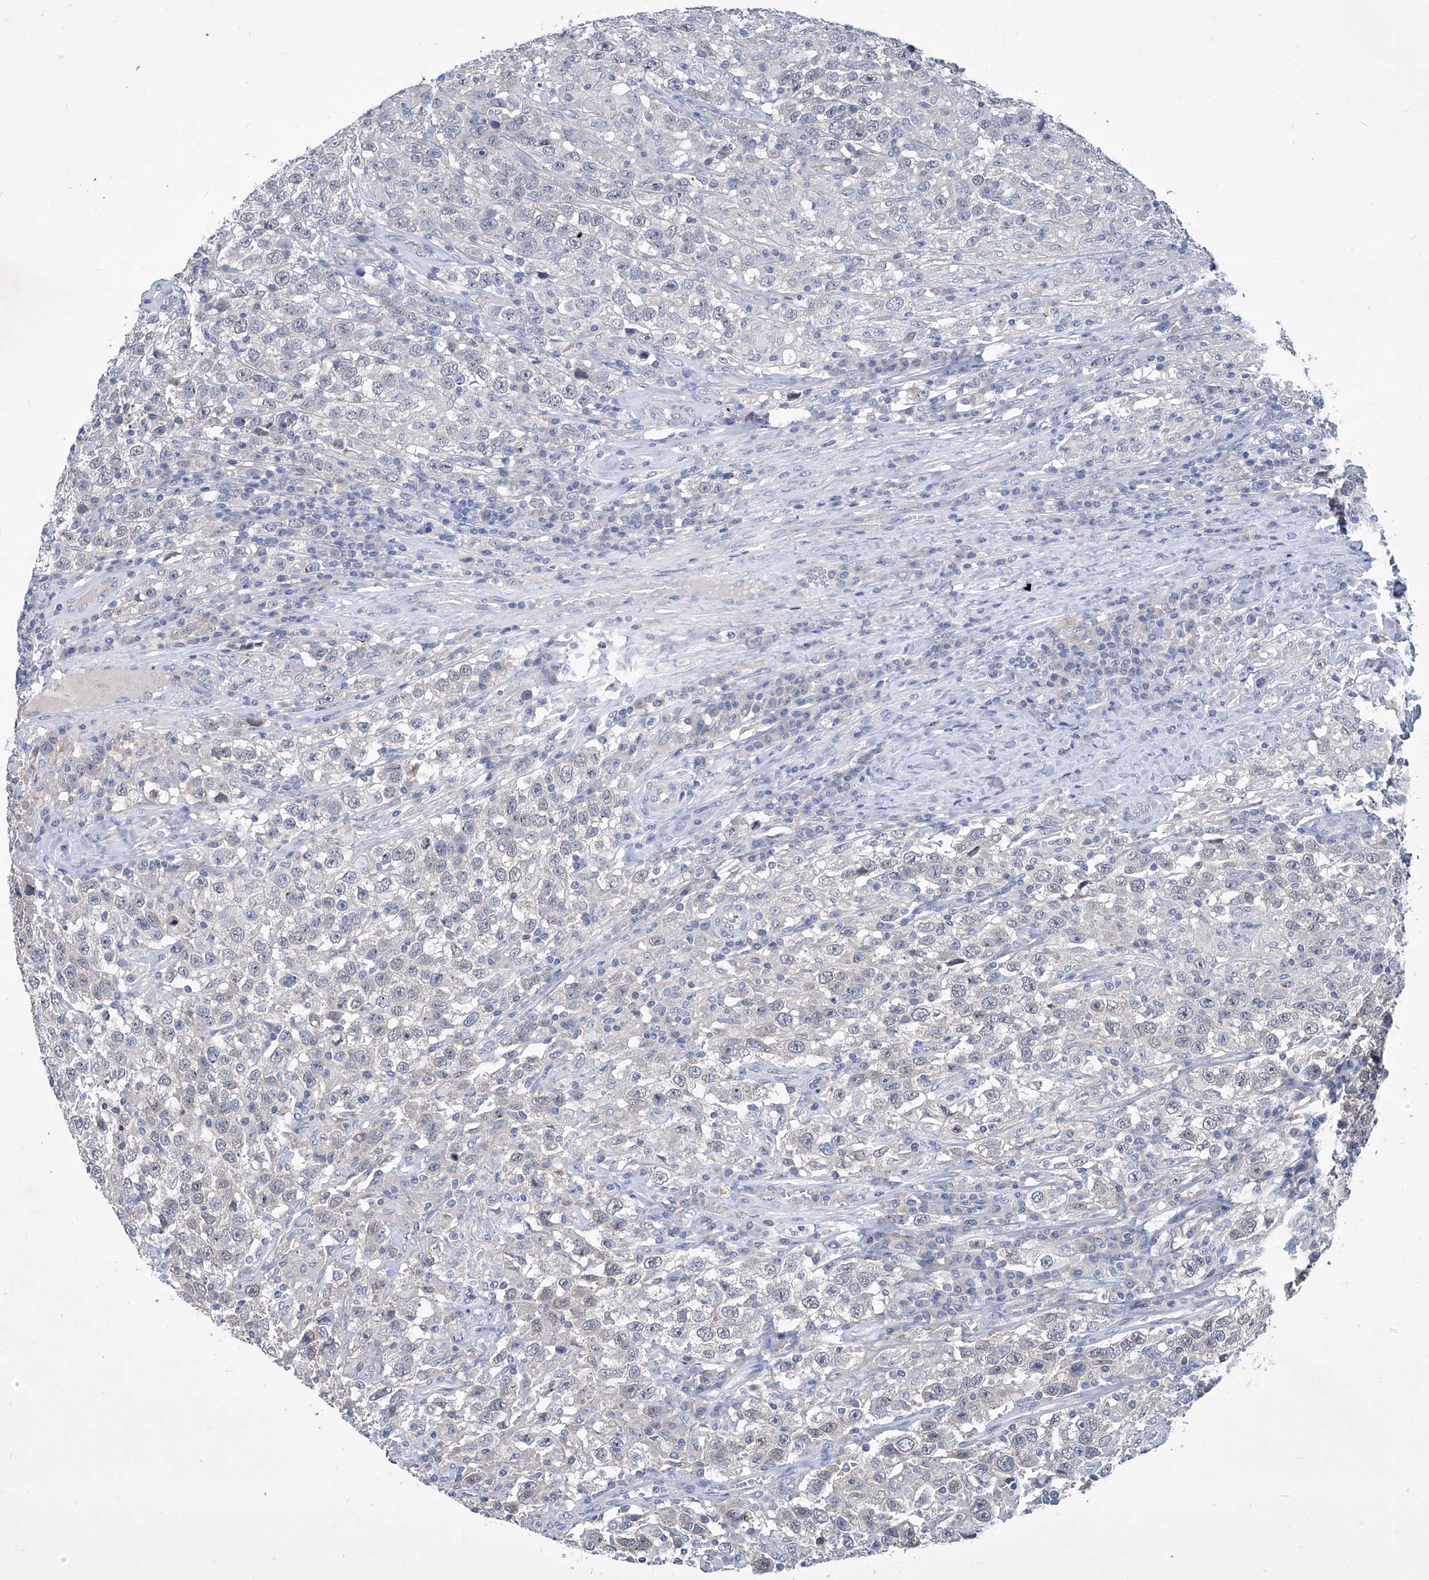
{"staining": {"intensity": "negative", "quantity": "none", "location": "none"}, "tissue": "testis cancer", "cell_type": "Tumor cells", "image_type": "cancer", "snomed": [{"axis": "morphology", "description": "Seminoma, NOS"}, {"axis": "topography", "description": "Testis"}], "caption": "IHC histopathology image of neoplastic tissue: testis cancer stained with DAB (3,3'-diaminobenzidine) demonstrates no significant protein expression in tumor cells. (DAB (3,3'-diaminobenzidine) immunohistochemistry (IHC), high magnification).", "gene": "KLHL17", "patient": {"sex": "male", "age": 41}}